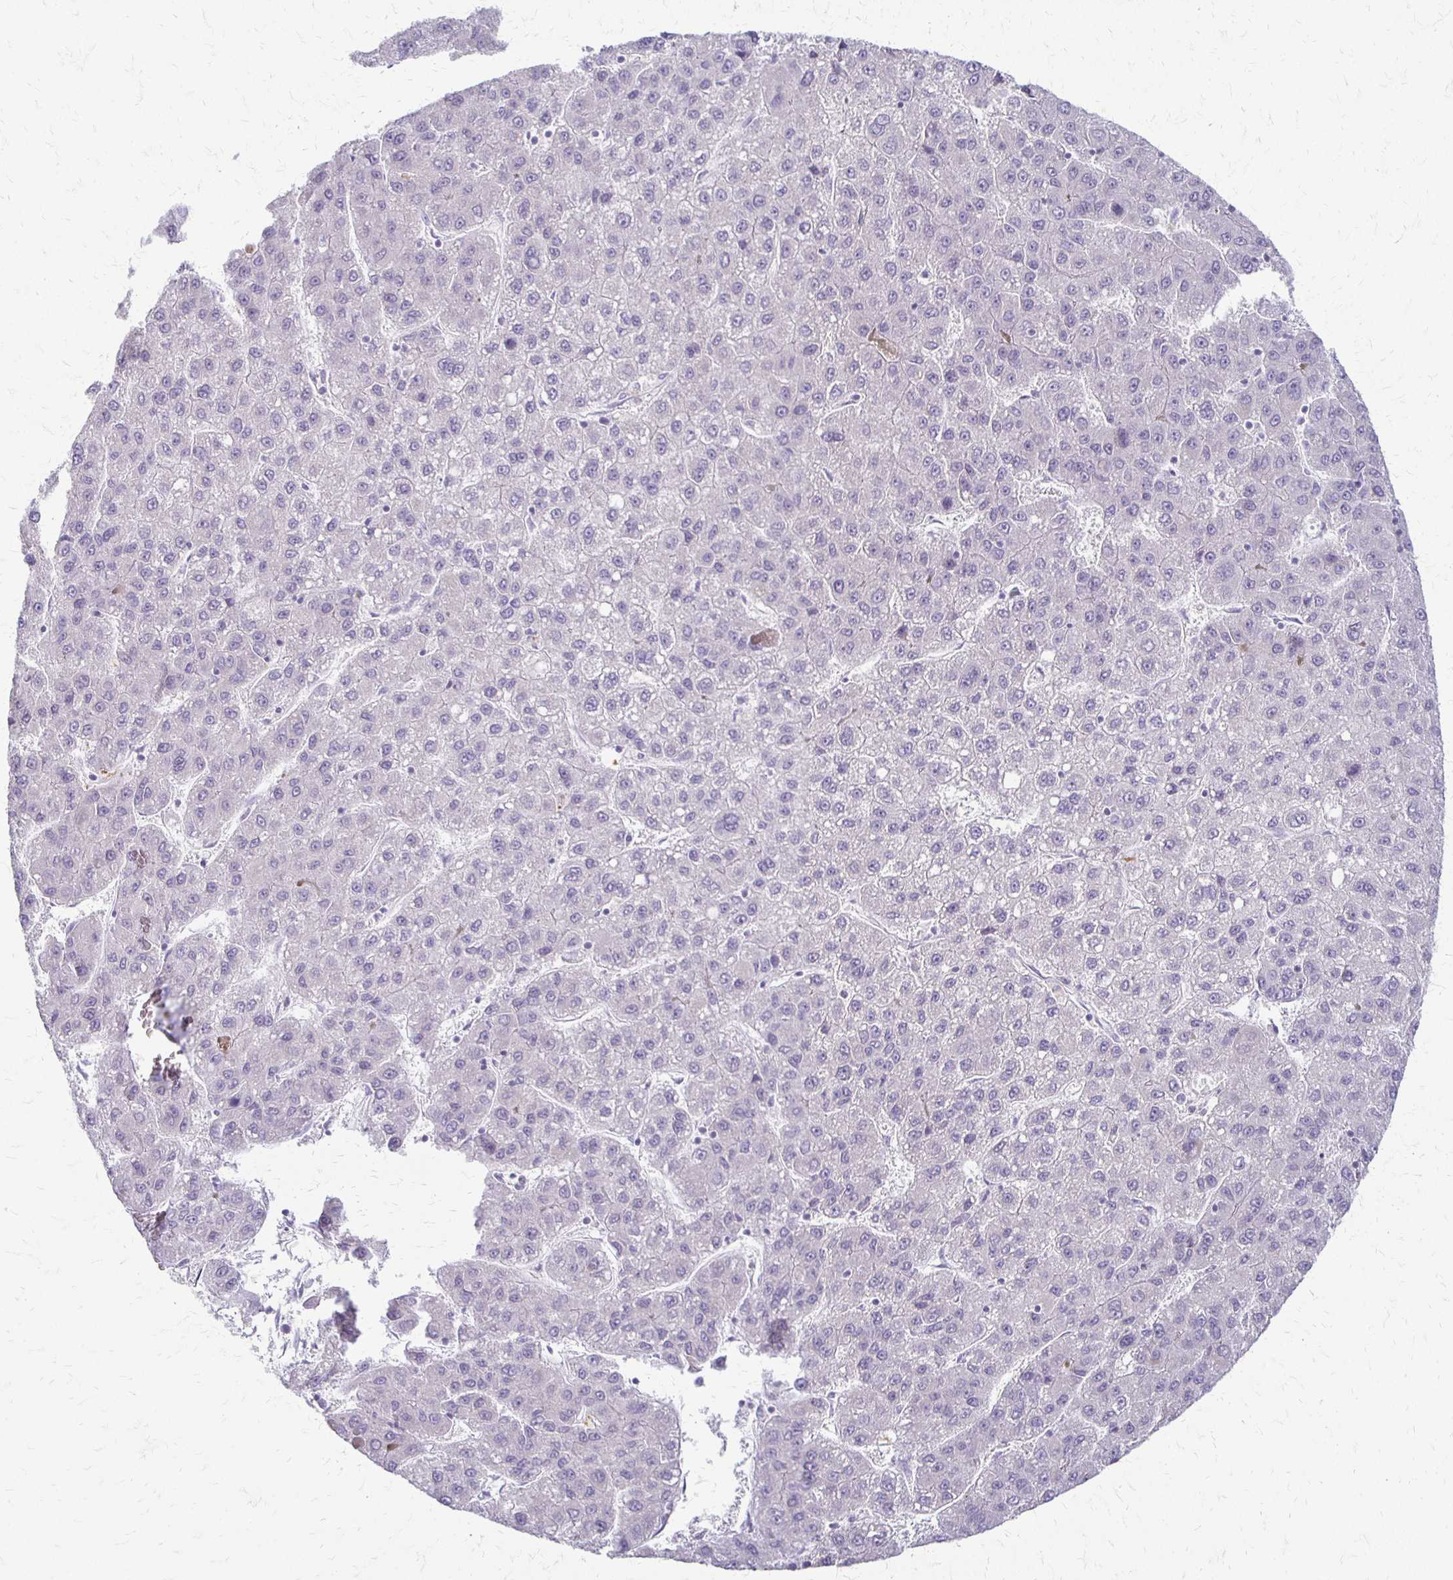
{"staining": {"intensity": "negative", "quantity": "none", "location": "none"}, "tissue": "liver cancer", "cell_type": "Tumor cells", "image_type": "cancer", "snomed": [{"axis": "morphology", "description": "Carcinoma, Hepatocellular, NOS"}, {"axis": "topography", "description": "Liver"}], "caption": "High power microscopy photomicrograph of an immunohistochemistry micrograph of liver hepatocellular carcinoma, revealing no significant positivity in tumor cells. (Stains: DAB (3,3'-diaminobenzidine) immunohistochemistry (IHC) with hematoxylin counter stain, Microscopy: brightfield microscopy at high magnification).", "gene": "ACP5", "patient": {"sex": "female", "age": 82}}